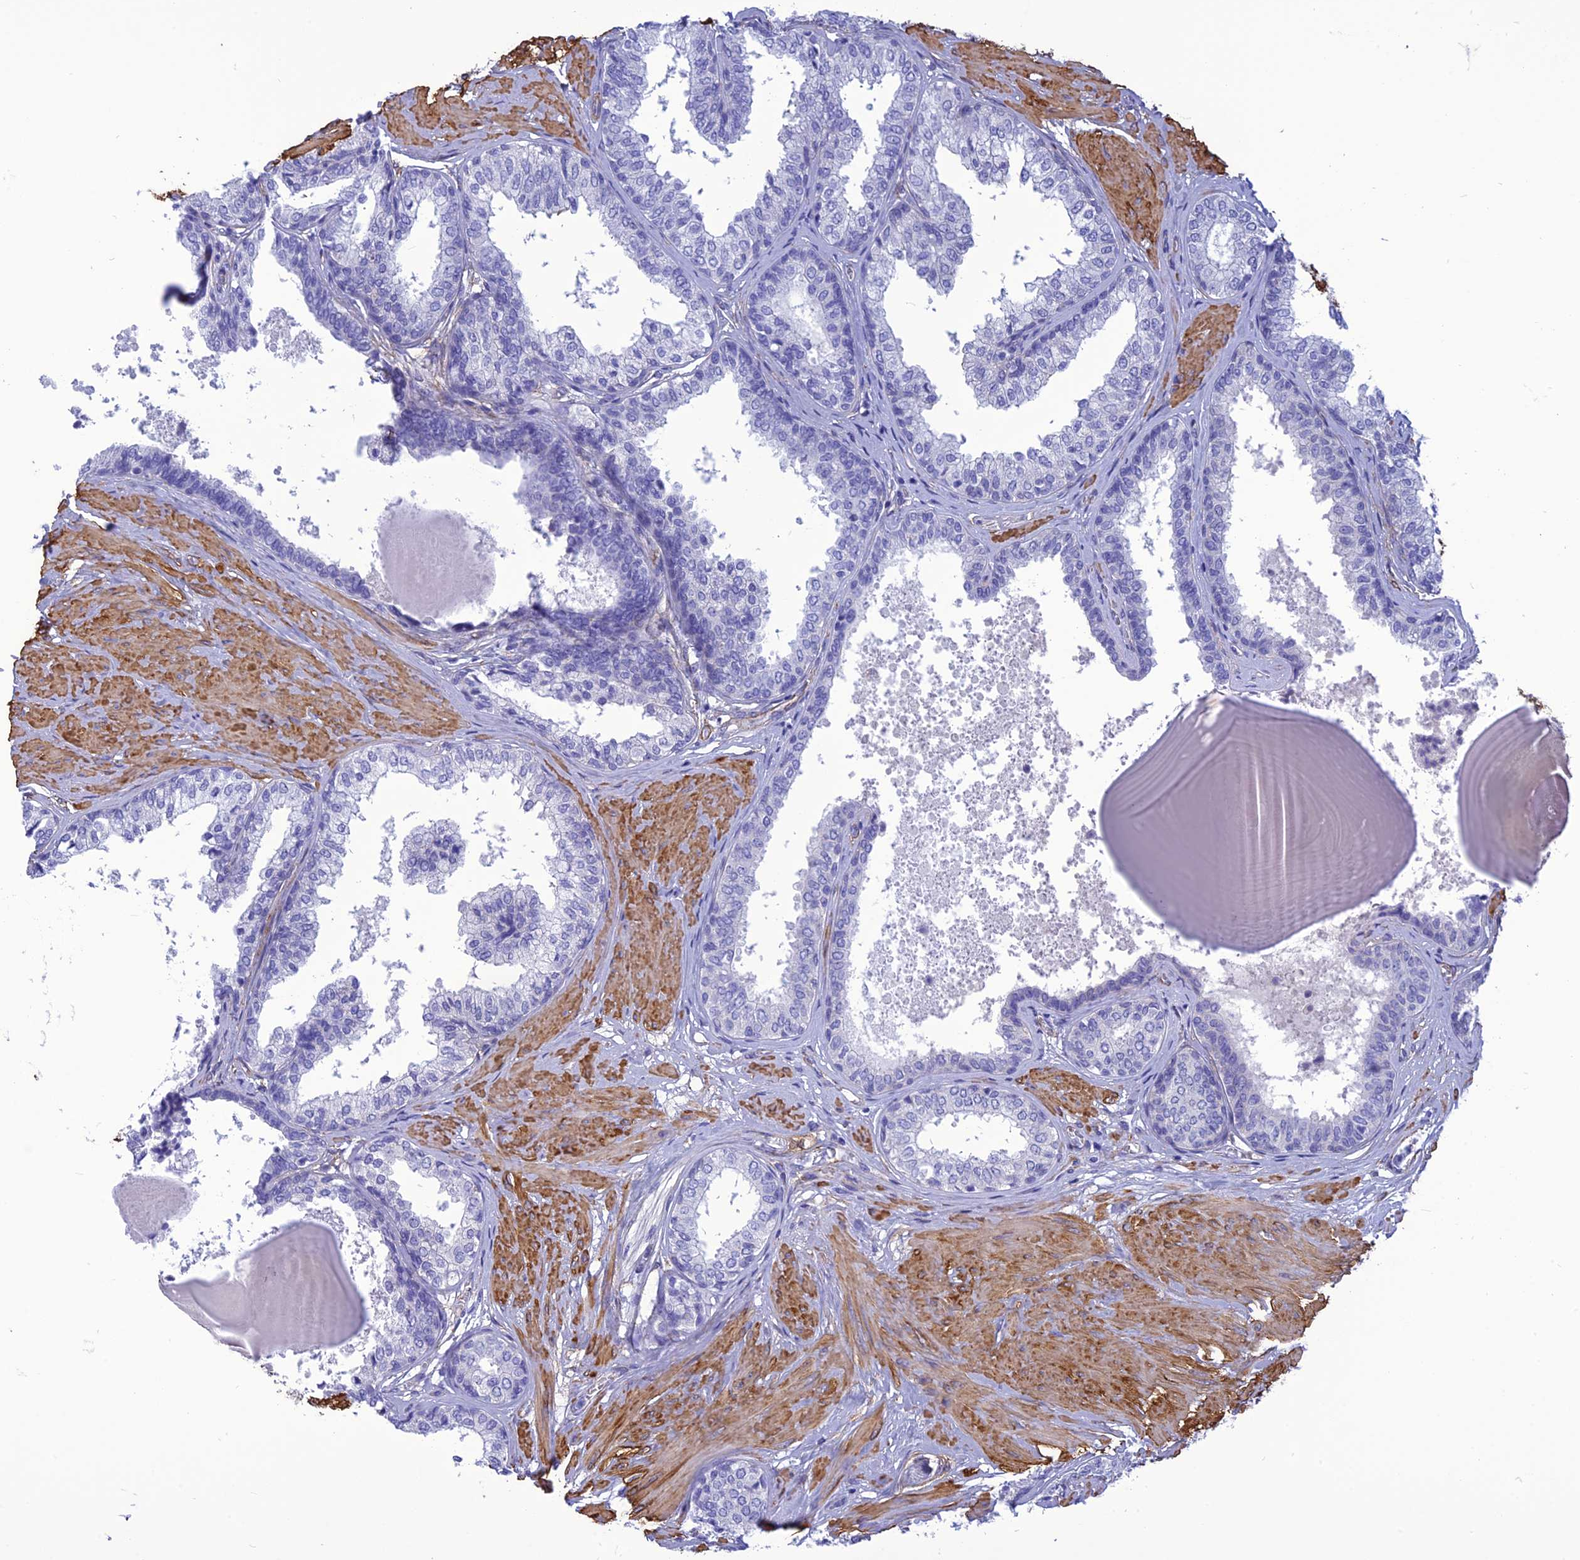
{"staining": {"intensity": "negative", "quantity": "none", "location": "none"}, "tissue": "prostate", "cell_type": "Glandular cells", "image_type": "normal", "snomed": [{"axis": "morphology", "description": "Normal tissue, NOS"}, {"axis": "topography", "description": "Prostate"}], "caption": "Histopathology image shows no significant protein staining in glandular cells of benign prostate.", "gene": "NKD1", "patient": {"sex": "male", "age": 48}}